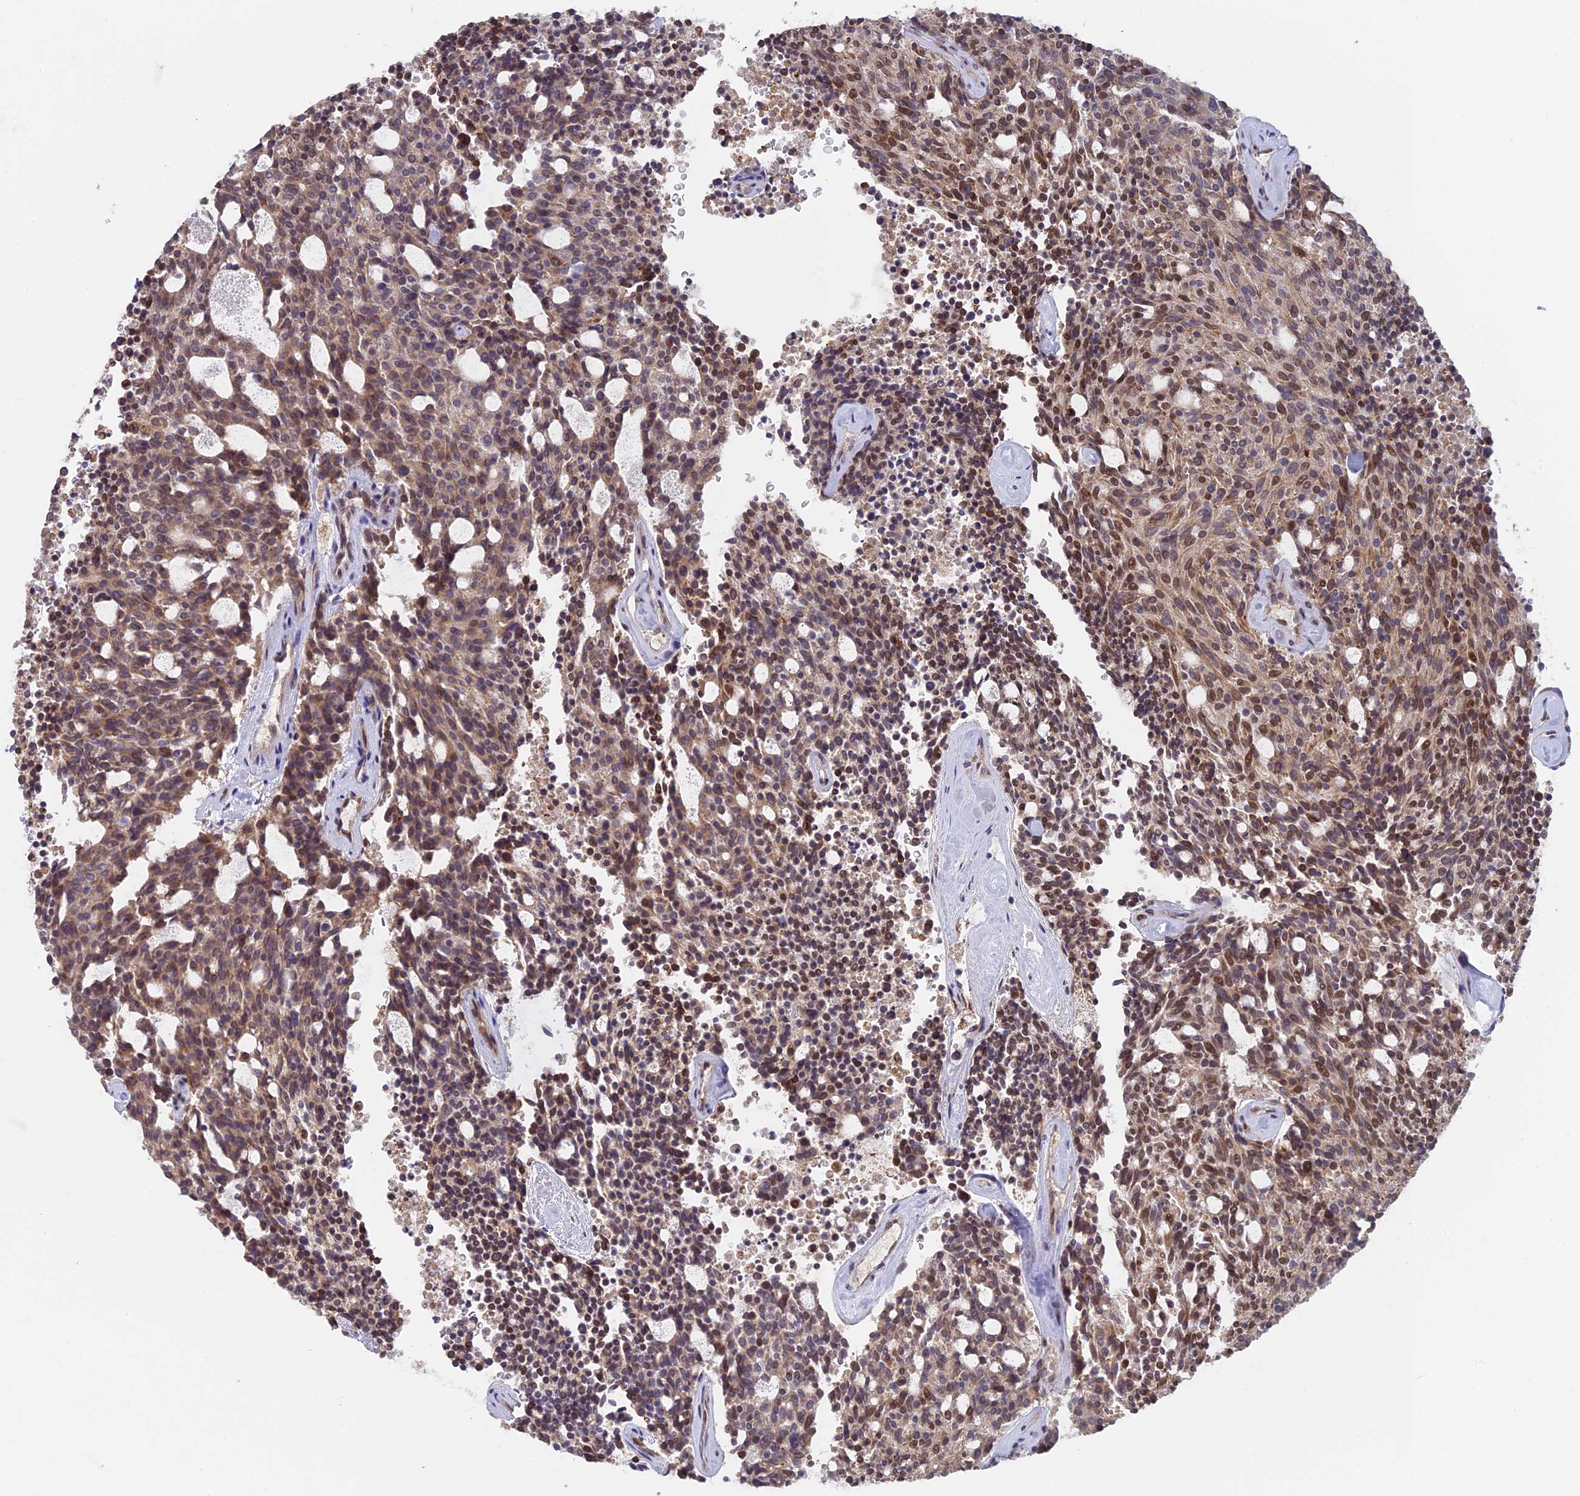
{"staining": {"intensity": "moderate", "quantity": ">75%", "location": "cytoplasmic/membranous,nuclear"}, "tissue": "carcinoid", "cell_type": "Tumor cells", "image_type": "cancer", "snomed": [{"axis": "morphology", "description": "Carcinoid, malignant, NOS"}, {"axis": "topography", "description": "Pancreas"}], "caption": "Brown immunohistochemical staining in carcinoid exhibits moderate cytoplasmic/membranous and nuclear expression in approximately >75% of tumor cells. (DAB (3,3'-diaminobenzidine) IHC, brown staining for protein, blue staining for nuclei).", "gene": "SNX17", "patient": {"sex": "female", "age": 54}}